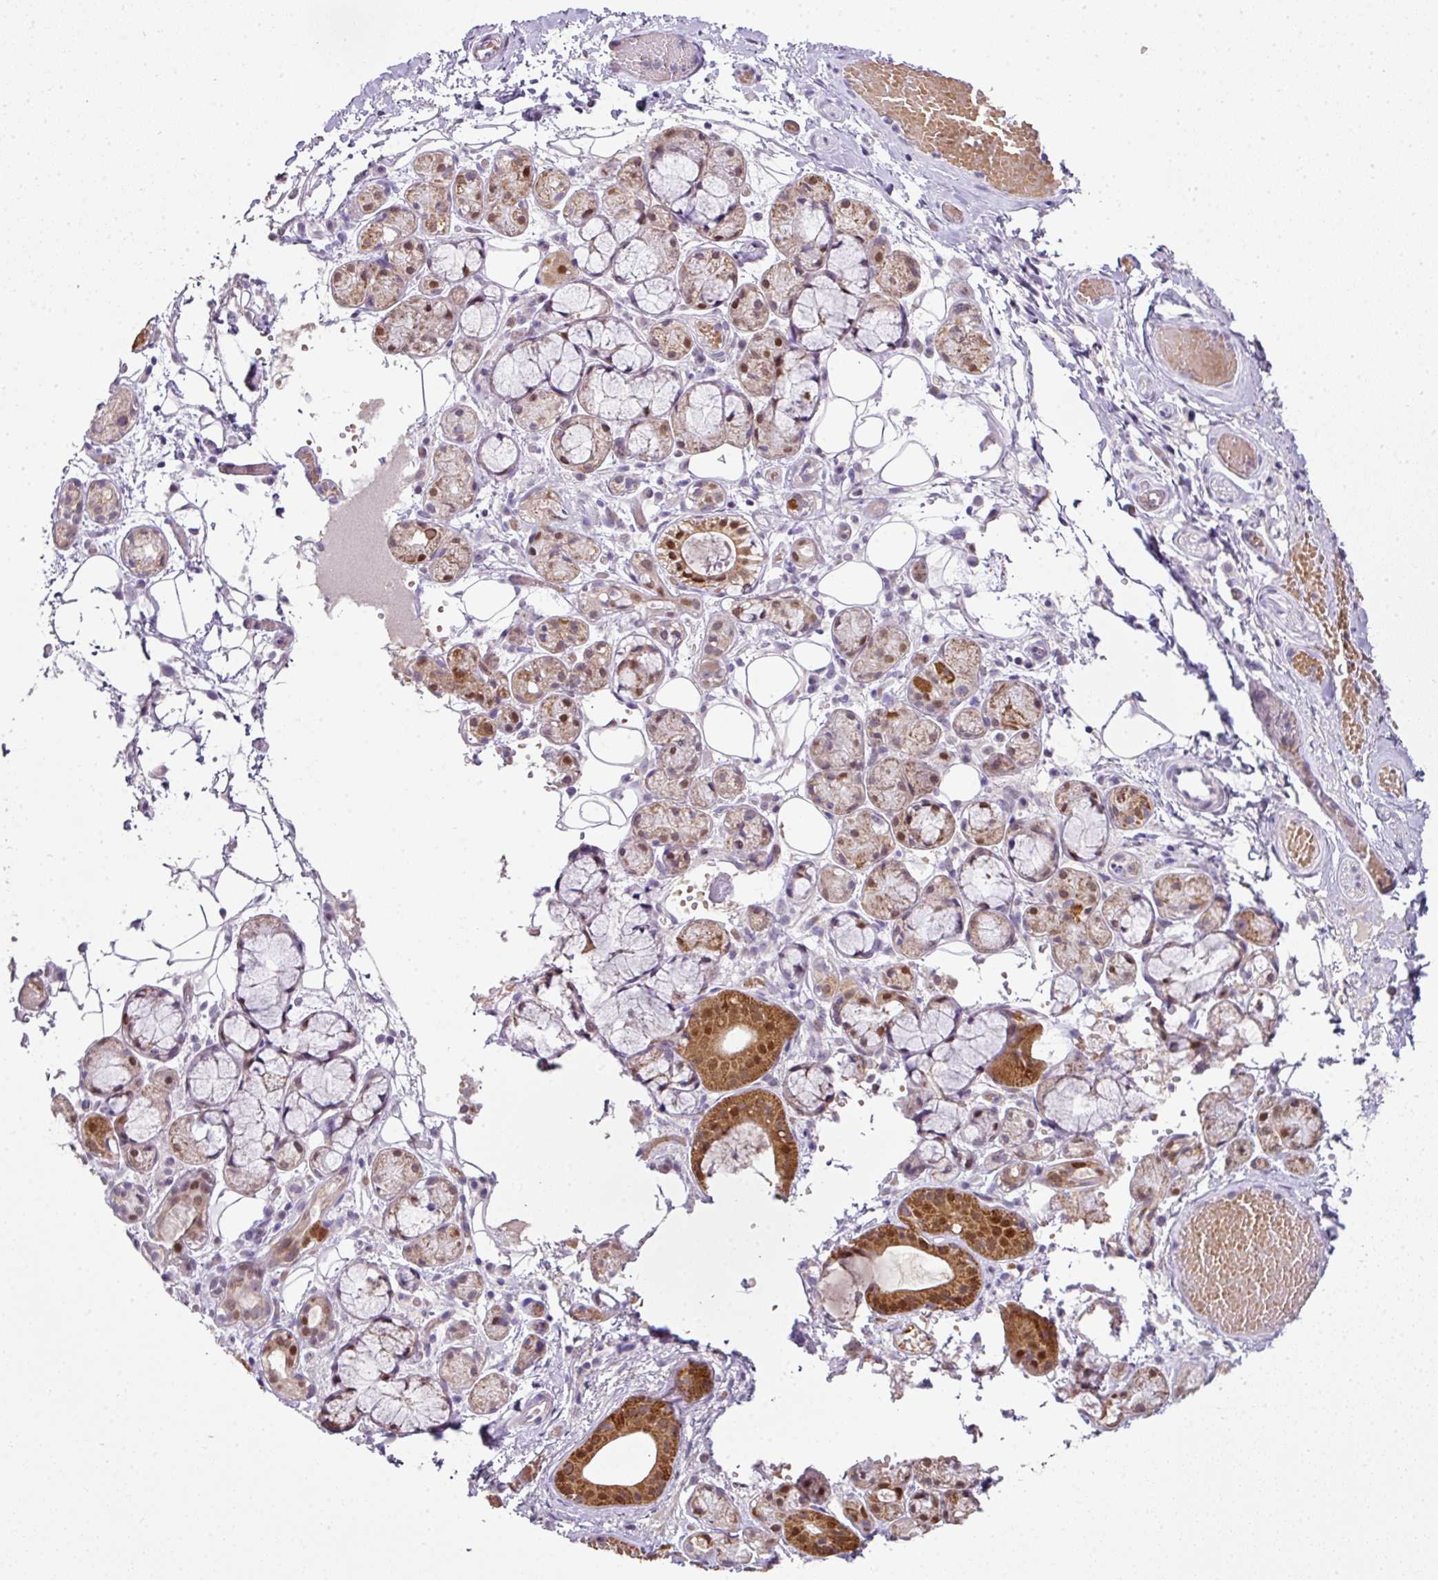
{"staining": {"intensity": "moderate", "quantity": "25%-75%", "location": "cytoplasmic/membranous,nuclear"}, "tissue": "salivary gland", "cell_type": "Glandular cells", "image_type": "normal", "snomed": [{"axis": "morphology", "description": "Normal tissue, NOS"}, {"axis": "topography", "description": "Salivary gland"}], "caption": "This image displays immunohistochemistry staining of normal salivary gland, with medium moderate cytoplasmic/membranous,nuclear positivity in about 25%-75% of glandular cells.", "gene": "ANKRD18A", "patient": {"sex": "male", "age": 82}}